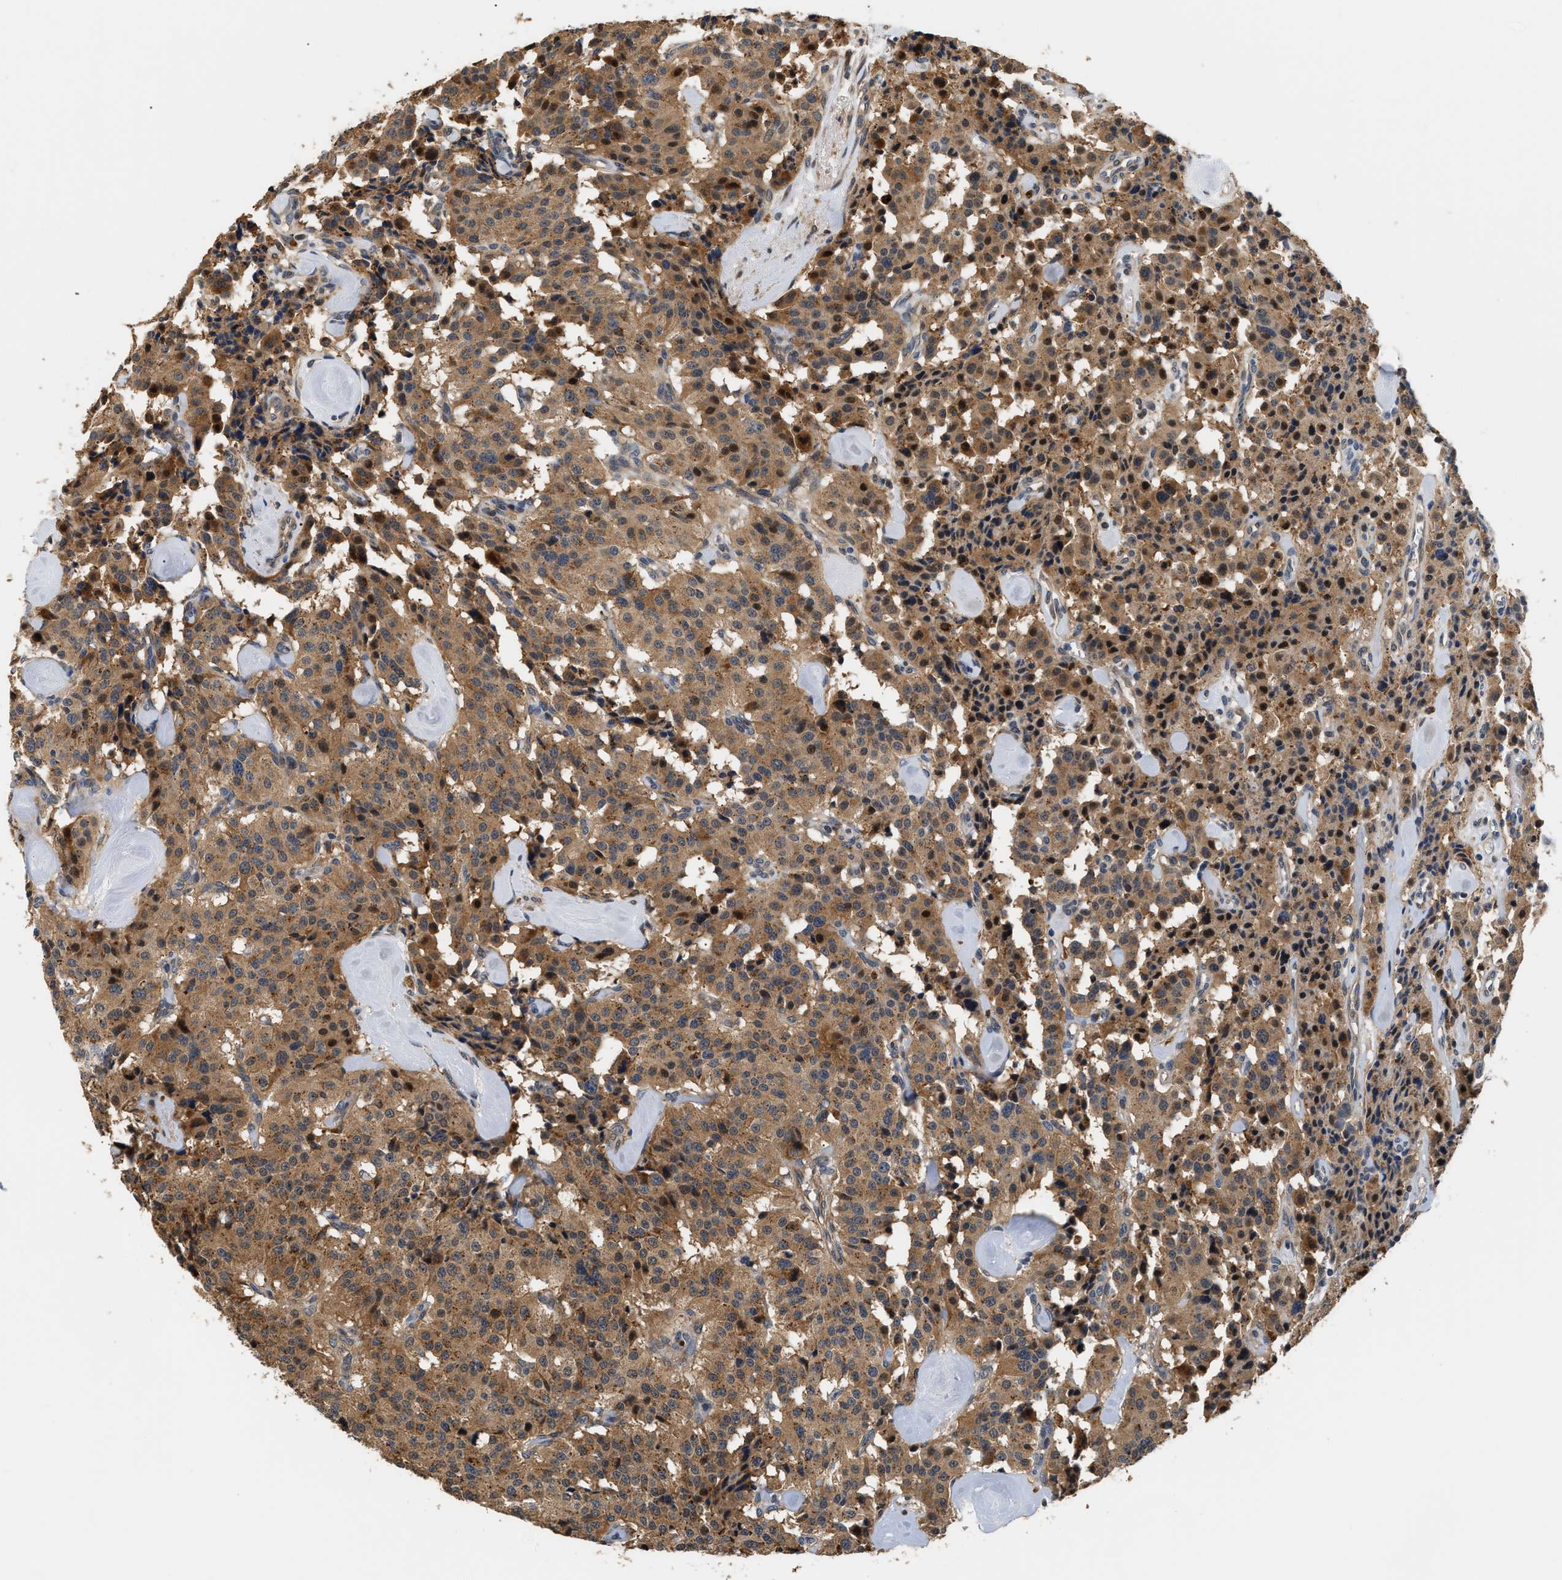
{"staining": {"intensity": "moderate", "quantity": ">75%", "location": "cytoplasmic/membranous,nuclear"}, "tissue": "carcinoid", "cell_type": "Tumor cells", "image_type": "cancer", "snomed": [{"axis": "morphology", "description": "Carcinoid, malignant, NOS"}, {"axis": "topography", "description": "Lung"}], "caption": "This image displays immunohistochemistry staining of malignant carcinoid, with medium moderate cytoplasmic/membranous and nuclear positivity in approximately >75% of tumor cells.", "gene": "LARP6", "patient": {"sex": "male", "age": 30}}